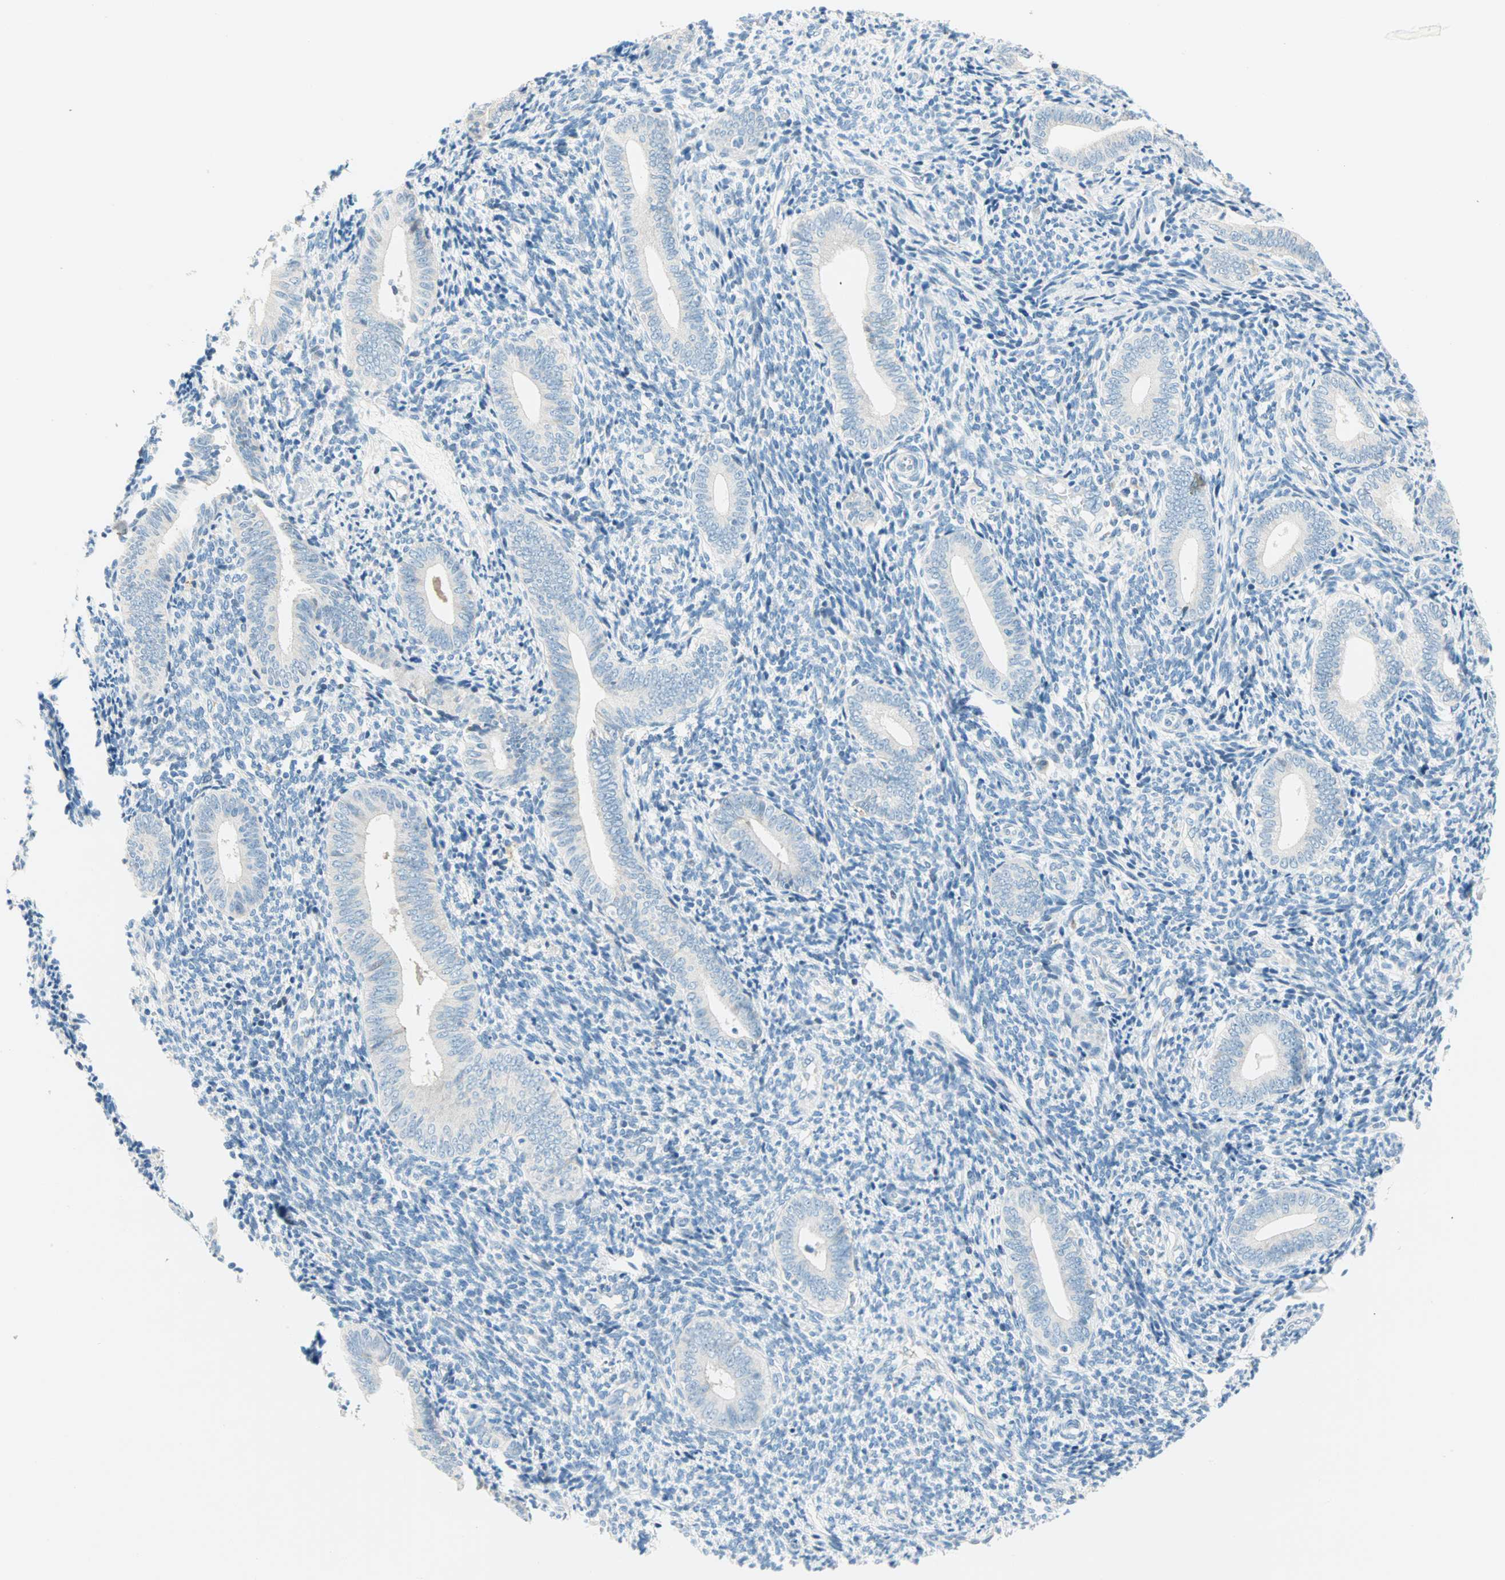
{"staining": {"intensity": "negative", "quantity": "none", "location": "none"}, "tissue": "endometrium", "cell_type": "Cells in endometrial stroma", "image_type": "normal", "snomed": [{"axis": "morphology", "description": "Normal tissue, NOS"}, {"axis": "topography", "description": "Uterus"}, {"axis": "topography", "description": "Endometrium"}], "caption": "Immunohistochemistry micrograph of unremarkable endometrium stained for a protein (brown), which shows no staining in cells in endometrial stroma. (DAB (3,3'-diaminobenzidine) IHC with hematoxylin counter stain).", "gene": "TMEM163", "patient": {"sex": "female", "age": 33}}